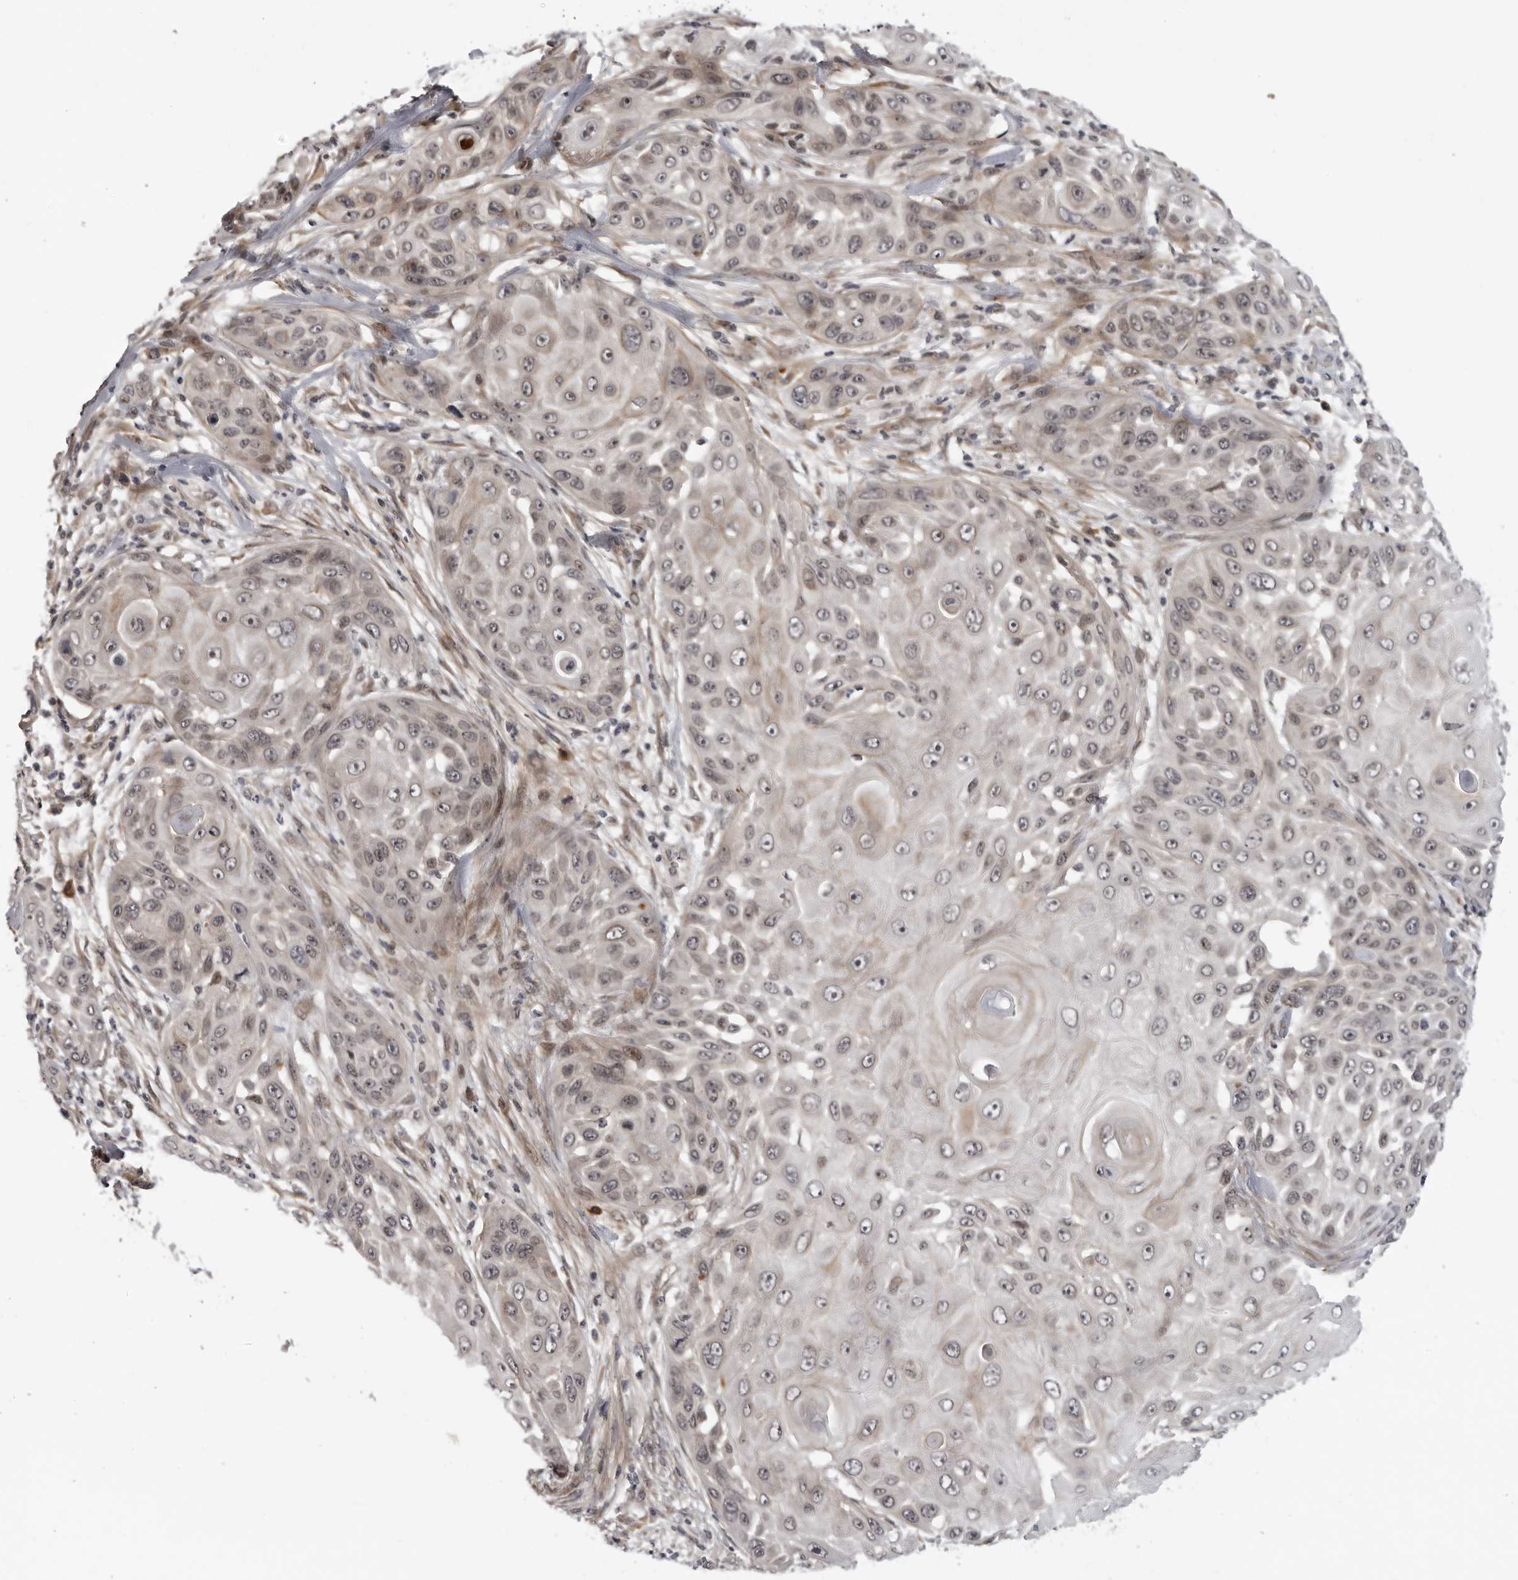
{"staining": {"intensity": "weak", "quantity": ">75%", "location": "nuclear"}, "tissue": "skin cancer", "cell_type": "Tumor cells", "image_type": "cancer", "snomed": [{"axis": "morphology", "description": "Squamous cell carcinoma, NOS"}, {"axis": "topography", "description": "Skin"}], "caption": "The micrograph shows staining of skin cancer, revealing weak nuclear protein expression (brown color) within tumor cells.", "gene": "ALPK2", "patient": {"sex": "female", "age": 44}}